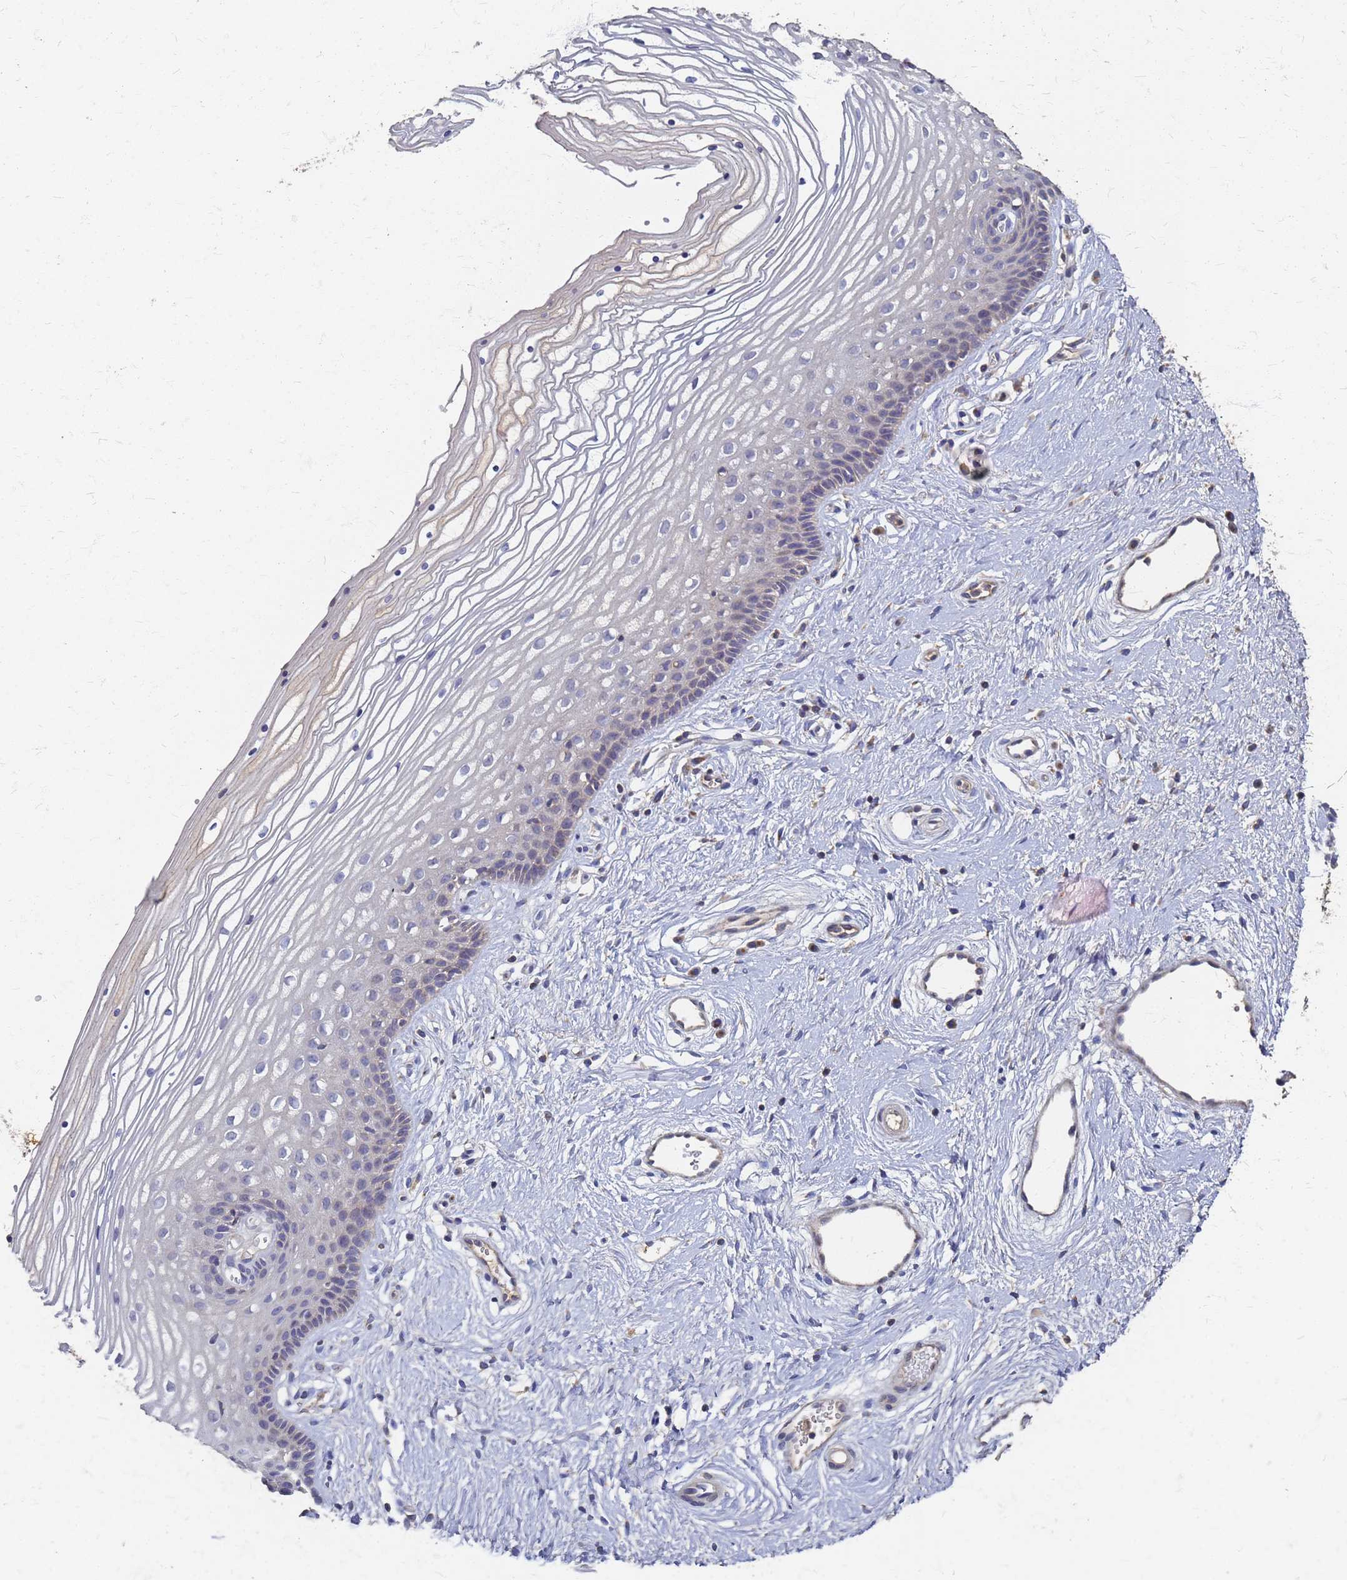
{"staining": {"intensity": "negative", "quantity": "none", "location": "none"}, "tissue": "vagina", "cell_type": "Squamous epithelial cells", "image_type": "normal", "snomed": [{"axis": "morphology", "description": "Normal tissue, NOS"}, {"axis": "topography", "description": "Vagina"}], "caption": "The photomicrograph exhibits no staining of squamous epithelial cells in unremarkable vagina.", "gene": "KRCC1", "patient": {"sex": "female", "age": 46}}